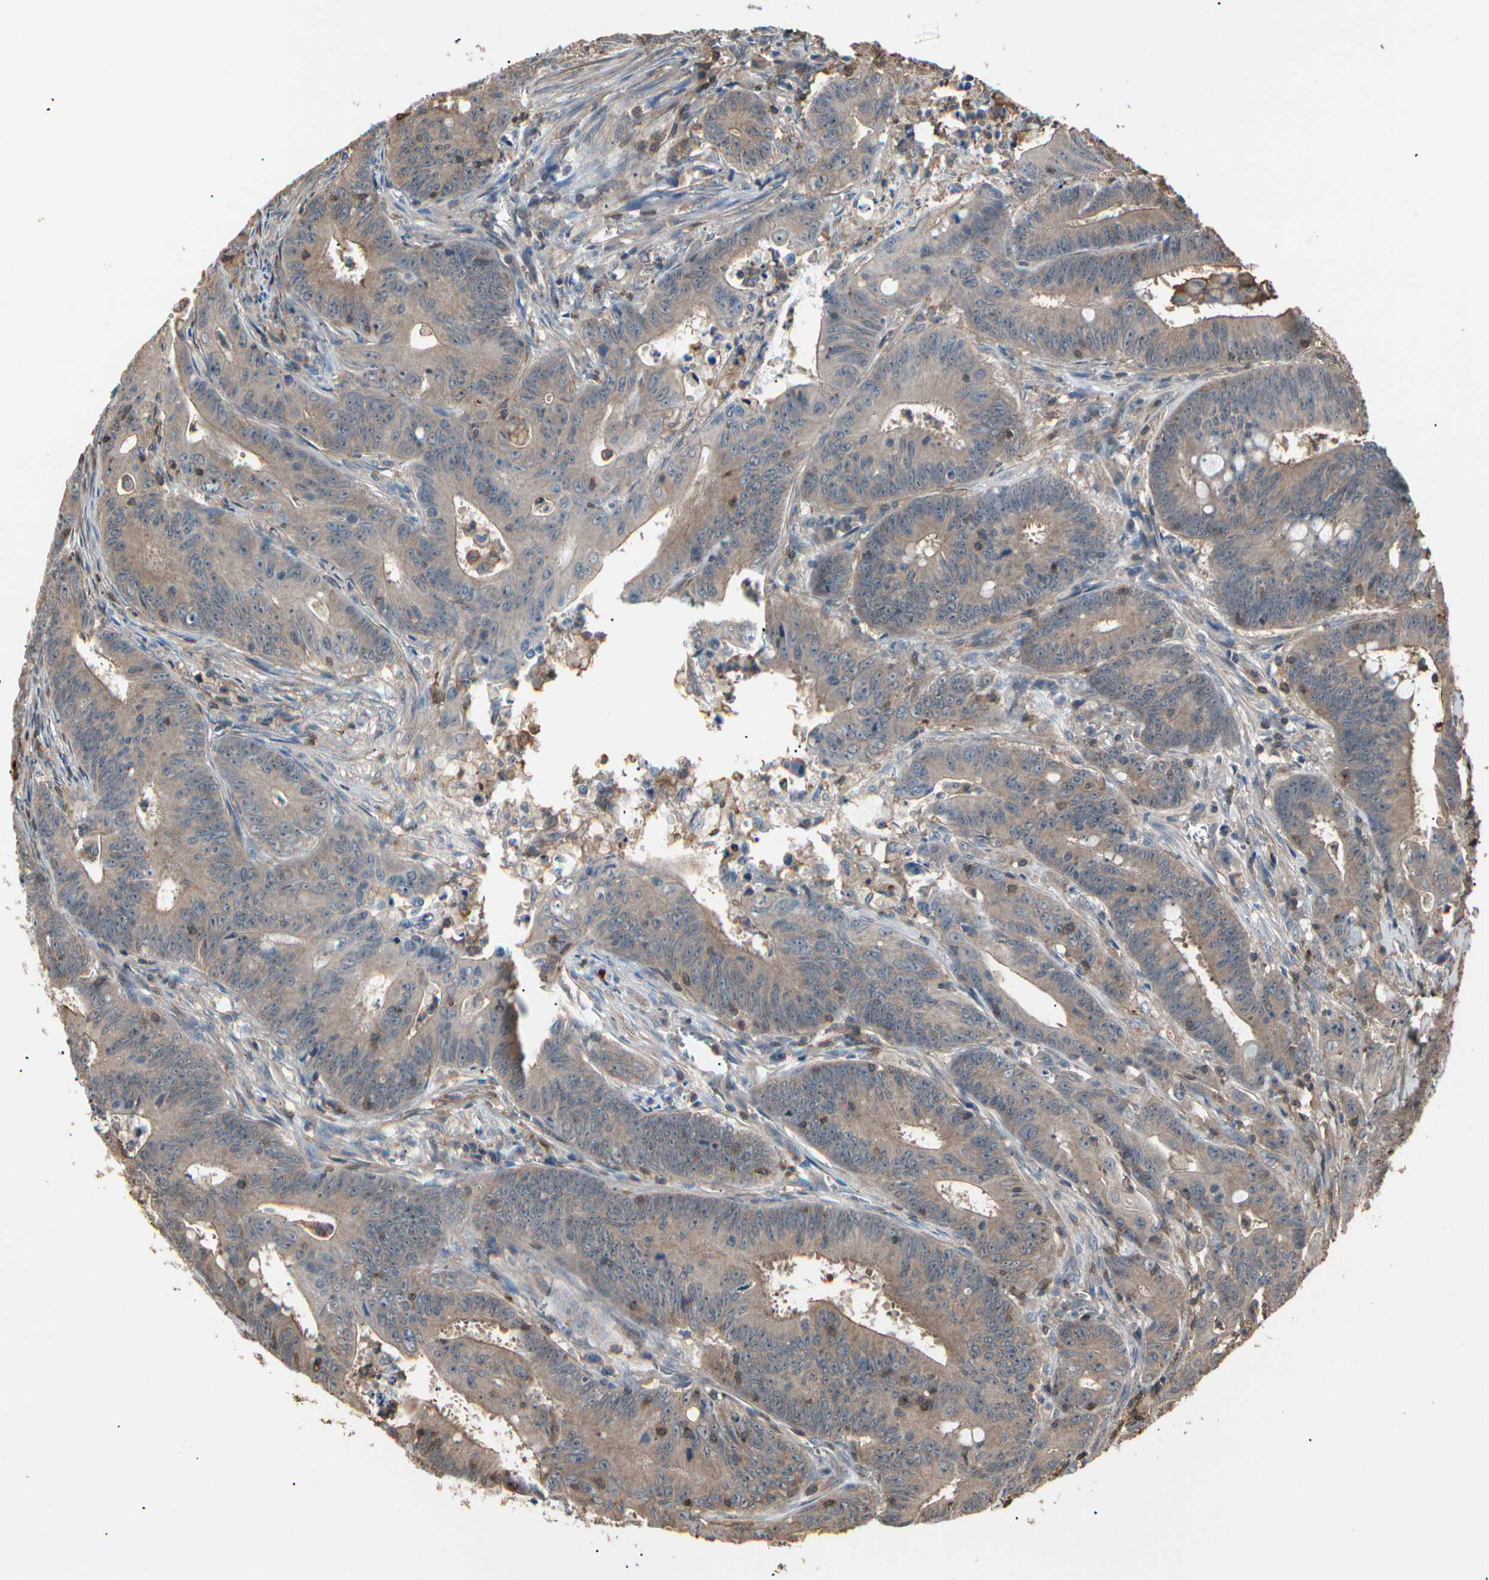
{"staining": {"intensity": "weak", "quantity": ">75%", "location": "cytoplasmic/membranous"}, "tissue": "colorectal cancer", "cell_type": "Tumor cells", "image_type": "cancer", "snomed": [{"axis": "morphology", "description": "Adenocarcinoma, NOS"}, {"axis": "topography", "description": "Colon"}], "caption": "Immunohistochemical staining of human colorectal cancer (adenocarcinoma) demonstrates low levels of weak cytoplasmic/membranous expression in about >75% of tumor cells. Immunohistochemistry (ihc) stains the protein of interest in brown and the nuclei are stained blue.", "gene": "MAPK13", "patient": {"sex": "male", "age": 45}}